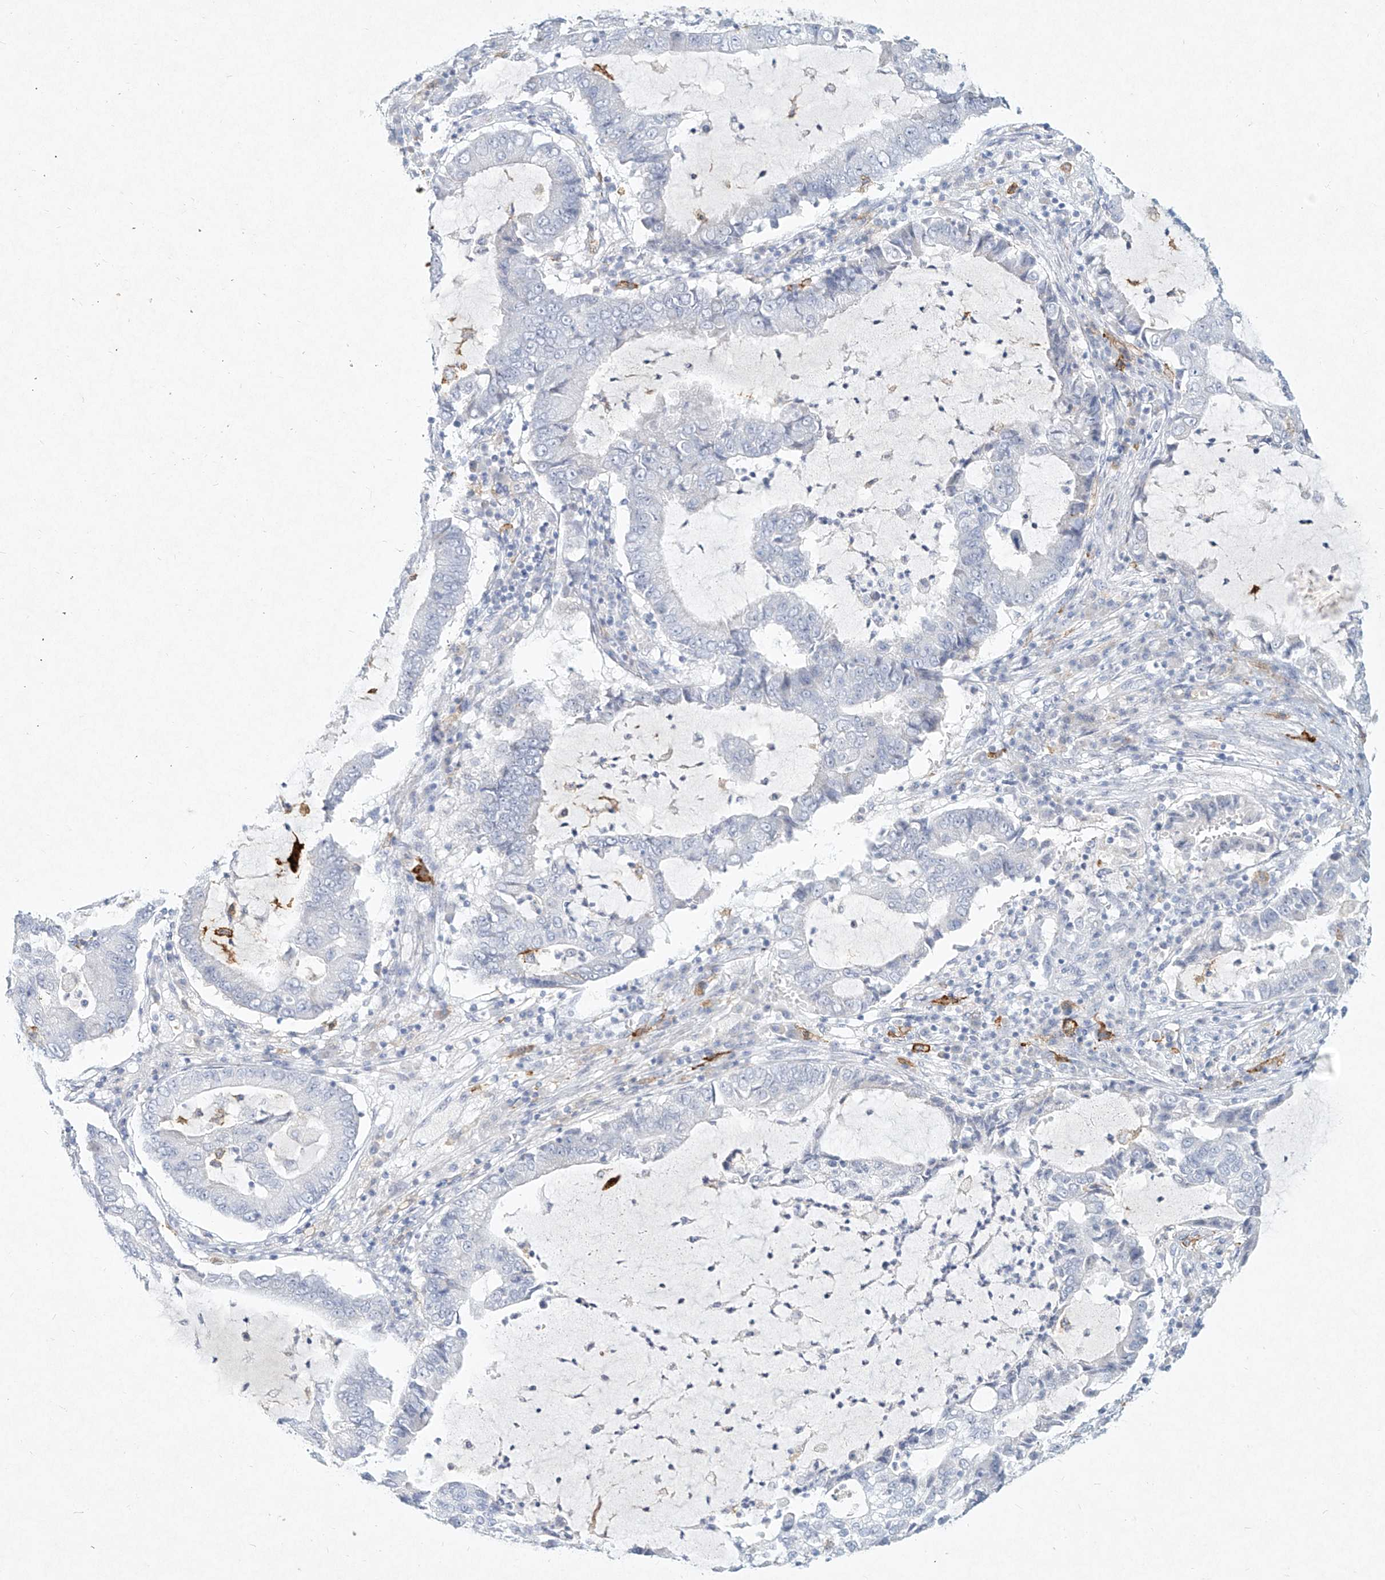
{"staining": {"intensity": "negative", "quantity": "none", "location": "none"}, "tissue": "lung cancer", "cell_type": "Tumor cells", "image_type": "cancer", "snomed": [{"axis": "morphology", "description": "Adenocarcinoma, NOS"}, {"axis": "topography", "description": "Lung"}], "caption": "Immunohistochemistry image of neoplastic tissue: lung adenocarcinoma stained with DAB displays no significant protein staining in tumor cells. (Stains: DAB (3,3'-diaminobenzidine) immunohistochemistry with hematoxylin counter stain, Microscopy: brightfield microscopy at high magnification).", "gene": "CD209", "patient": {"sex": "female", "age": 51}}